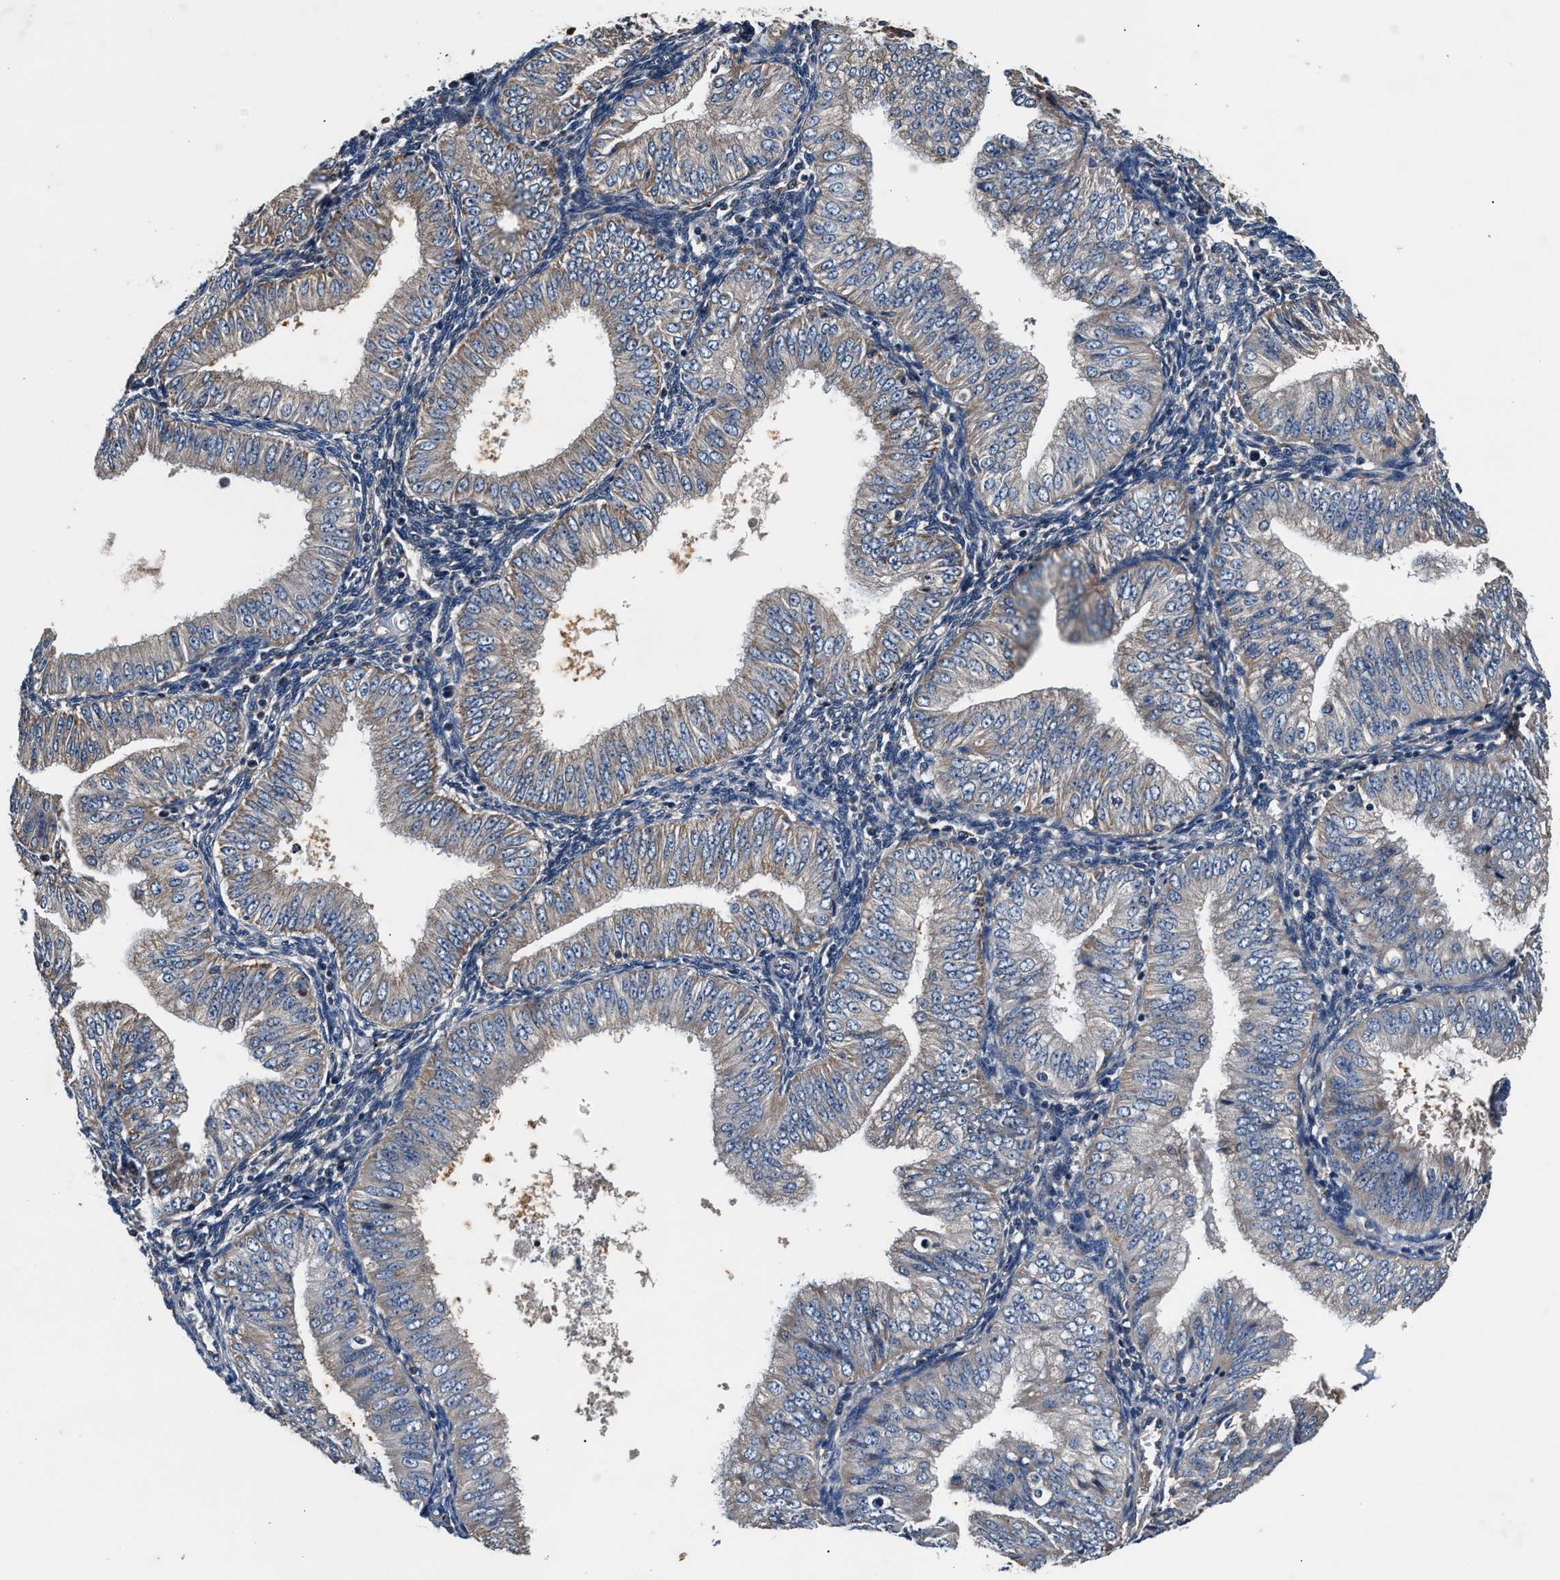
{"staining": {"intensity": "weak", "quantity": "25%-75%", "location": "cytoplasmic/membranous"}, "tissue": "endometrial cancer", "cell_type": "Tumor cells", "image_type": "cancer", "snomed": [{"axis": "morphology", "description": "Normal tissue, NOS"}, {"axis": "morphology", "description": "Adenocarcinoma, NOS"}, {"axis": "topography", "description": "Endometrium"}], "caption": "Human endometrial cancer (adenocarcinoma) stained with a brown dye demonstrates weak cytoplasmic/membranous positive expression in about 25%-75% of tumor cells.", "gene": "IMMT", "patient": {"sex": "female", "age": 53}}